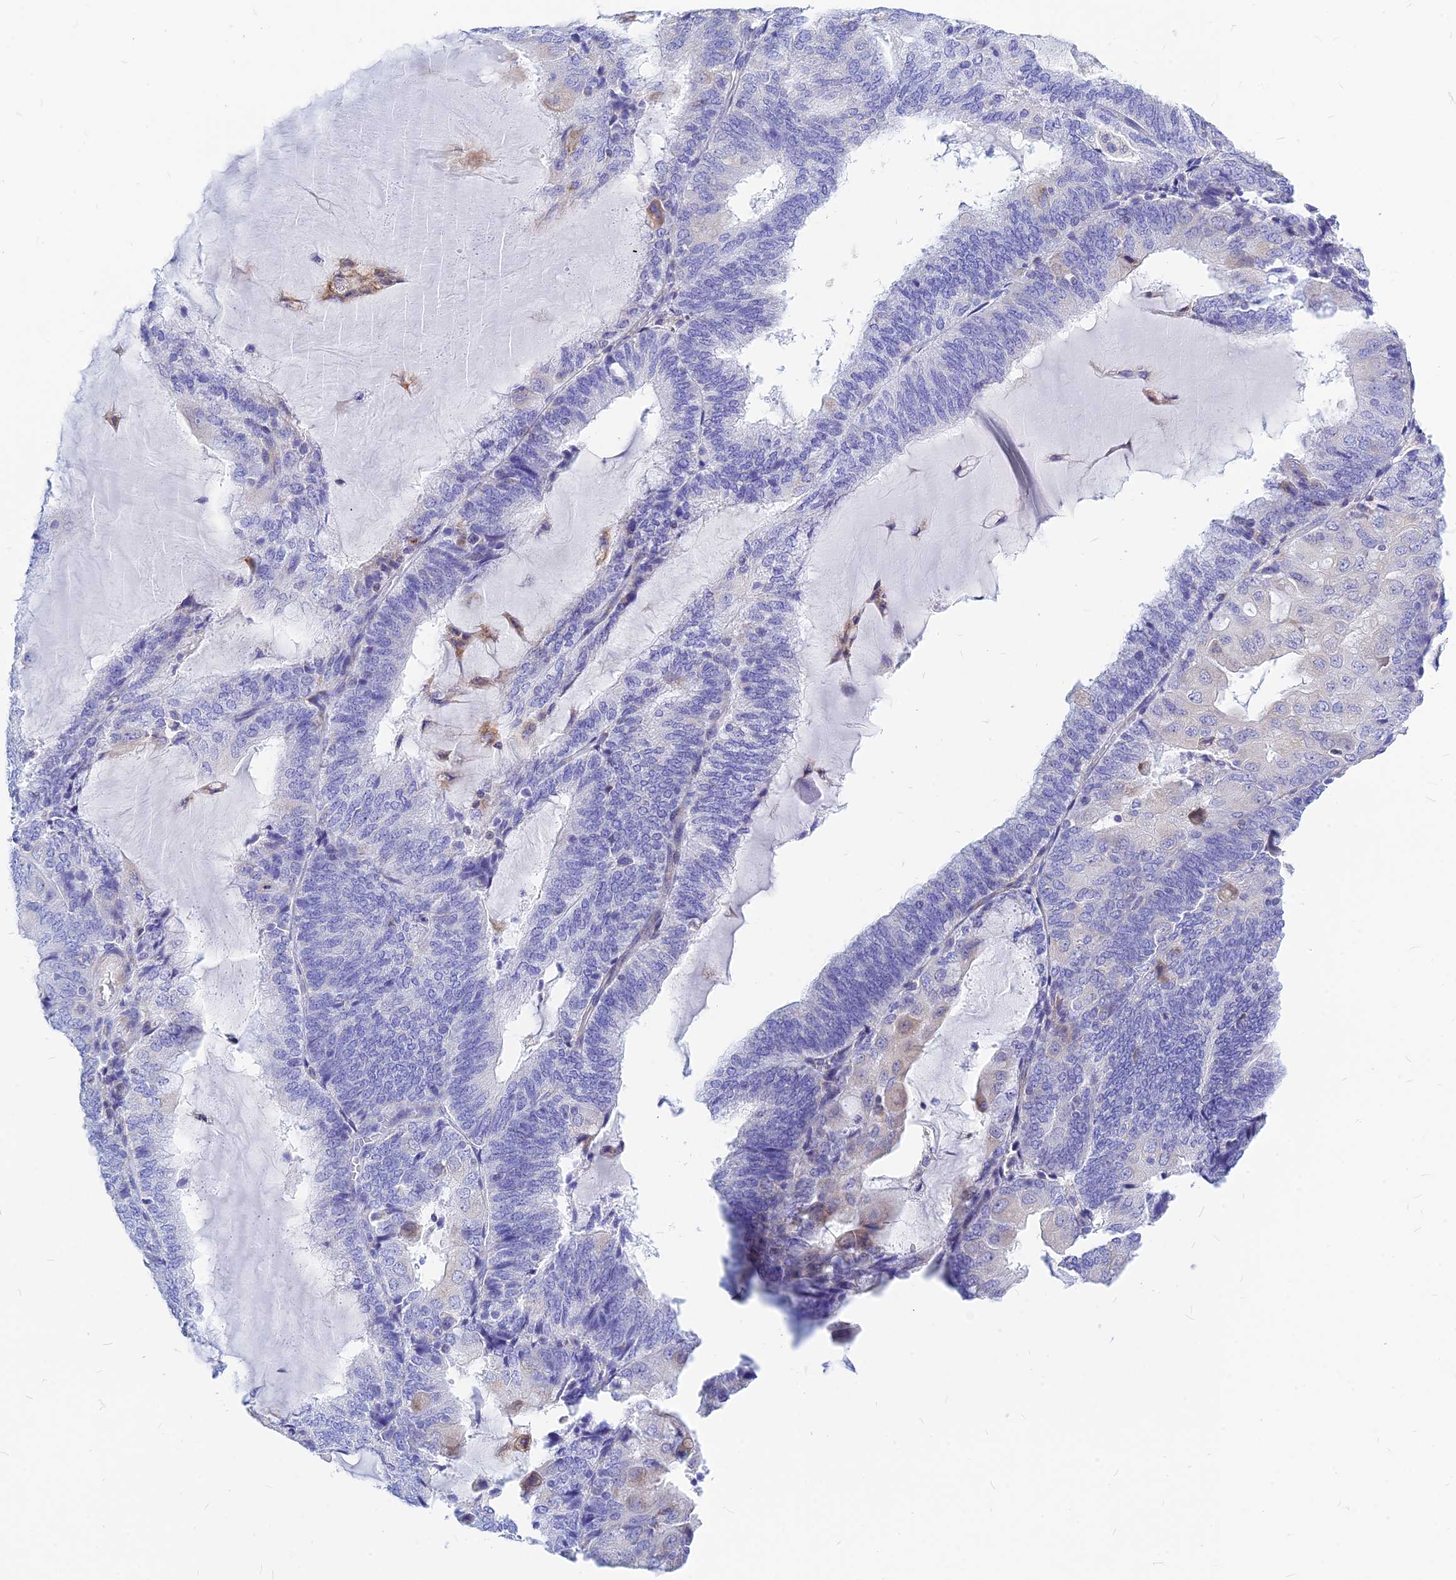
{"staining": {"intensity": "negative", "quantity": "none", "location": "none"}, "tissue": "endometrial cancer", "cell_type": "Tumor cells", "image_type": "cancer", "snomed": [{"axis": "morphology", "description": "Adenocarcinoma, NOS"}, {"axis": "topography", "description": "Endometrium"}], "caption": "The photomicrograph shows no significant positivity in tumor cells of endometrial cancer (adenocarcinoma).", "gene": "CNOT6", "patient": {"sex": "female", "age": 81}}